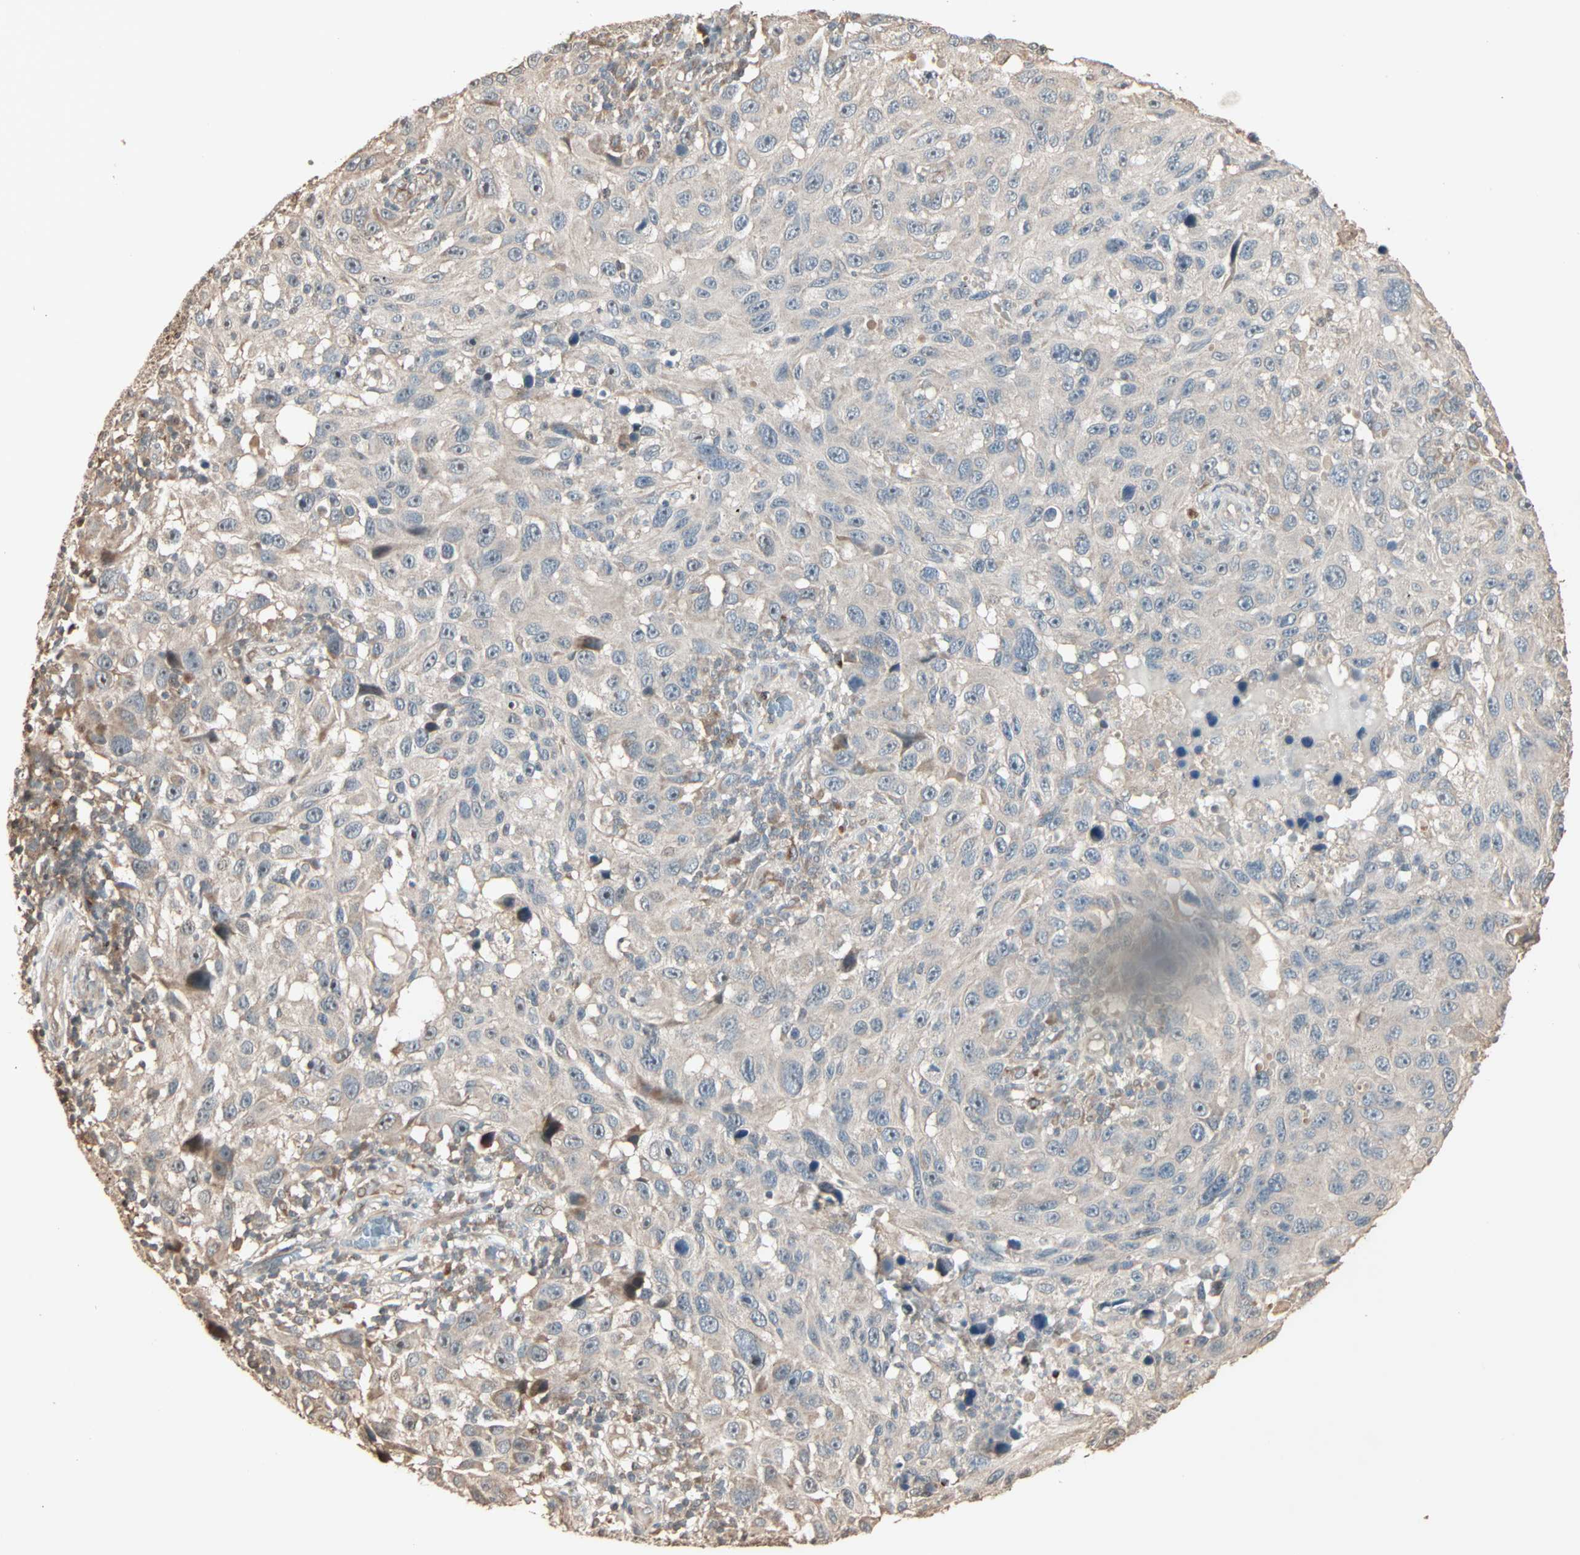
{"staining": {"intensity": "weak", "quantity": "<25%", "location": "cytoplasmic/membranous"}, "tissue": "melanoma", "cell_type": "Tumor cells", "image_type": "cancer", "snomed": [{"axis": "morphology", "description": "Malignant melanoma, NOS"}, {"axis": "topography", "description": "Skin"}], "caption": "A histopathology image of human melanoma is negative for staining in tumor cells.", "gene": "CALCRL", "patient": {"sex": "male", "age": 53}}